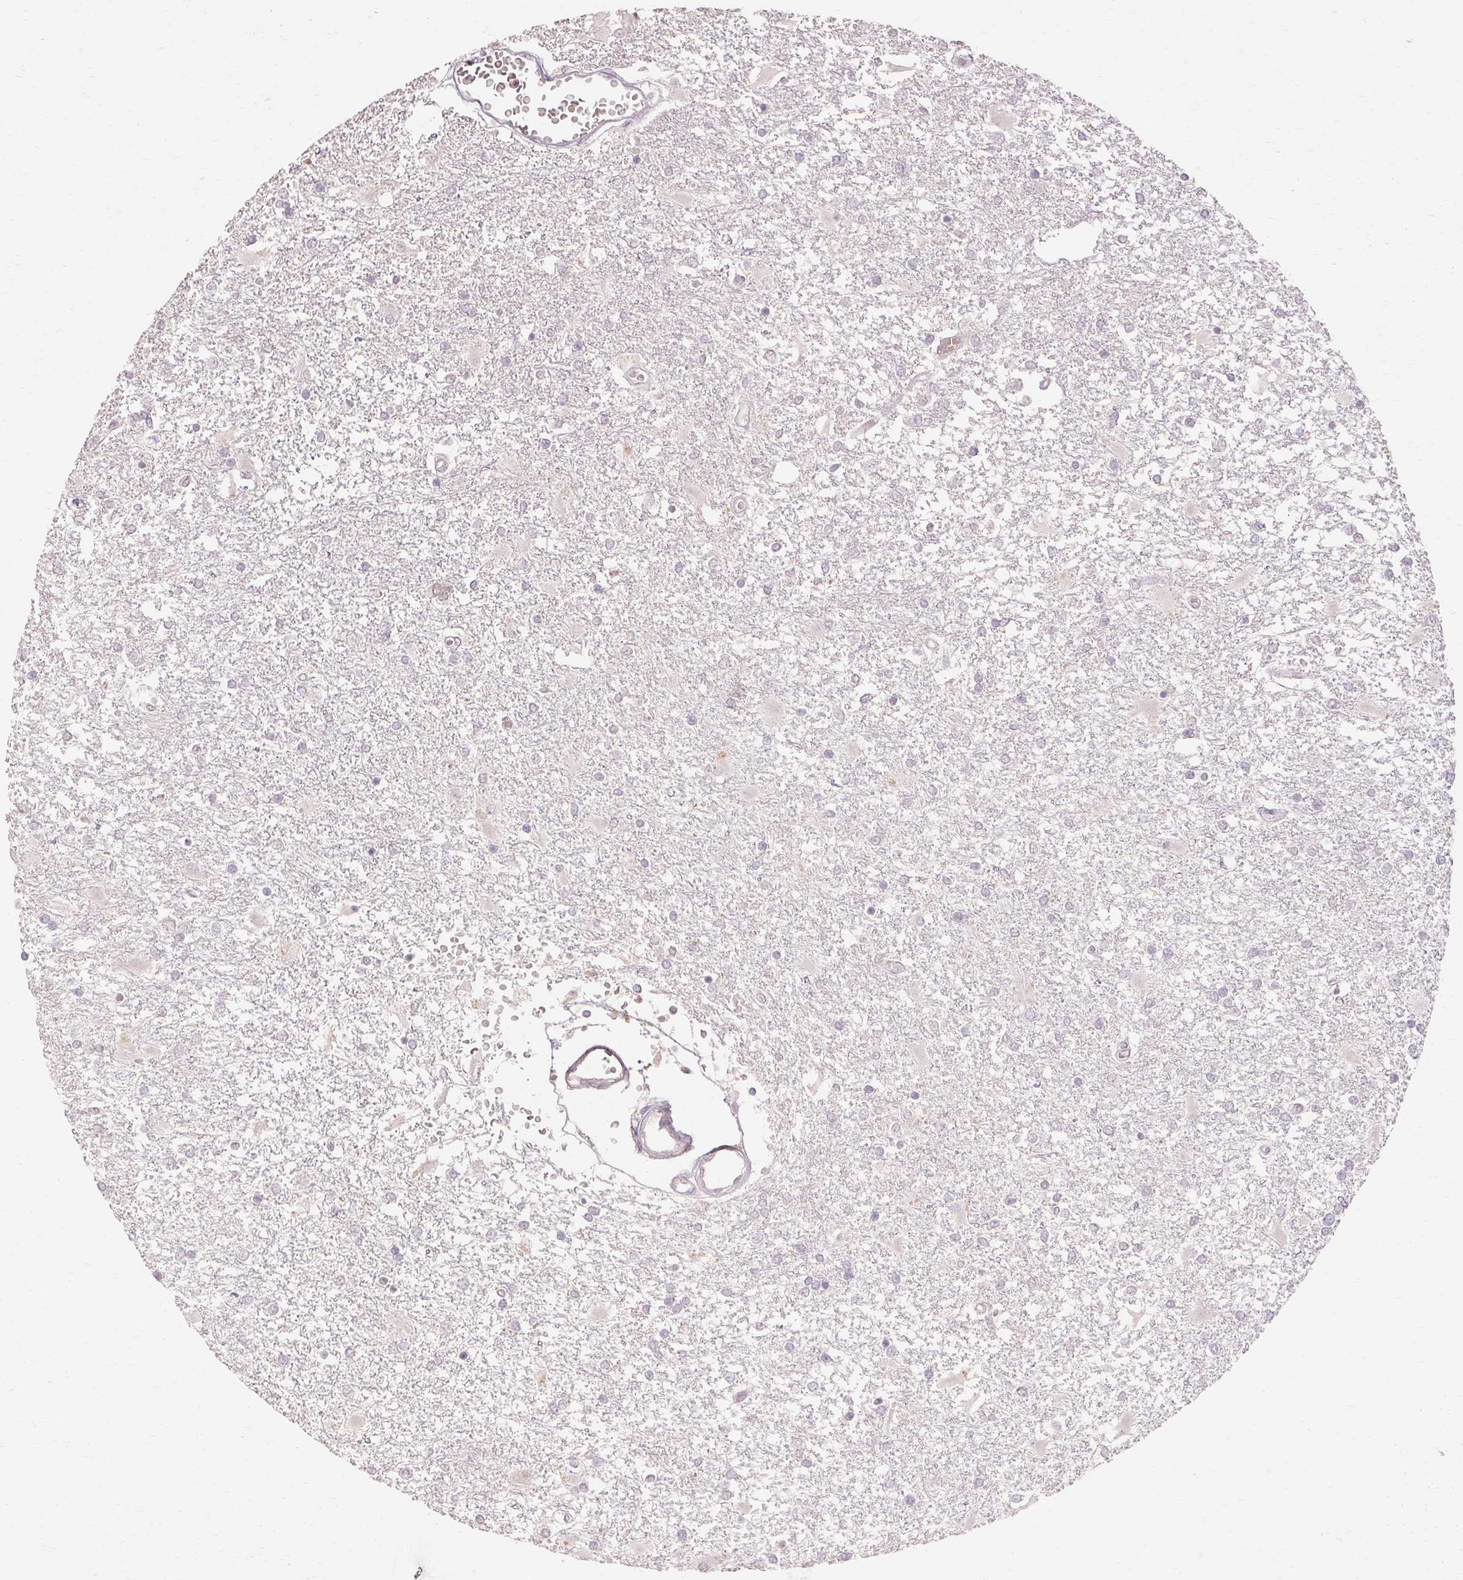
{"staining": {"intensity": "negative", "quantity": "none", "location": "none"}, "tissue": "glioma", "cell_type": "Tumor cells", "image_type": "cancer", "snomed": [{"axis": "morphology", "description": "Glioma, malignant, High grade"}, {"axis": "topography", "description": "Cerebral cortex"}], "caption": "Immunohistochemistry of malignant high-grade glioma exhibits no positivity in tumor cells.", "gene": "SKP2", "patient": {"sex": "male", "age": 79}}